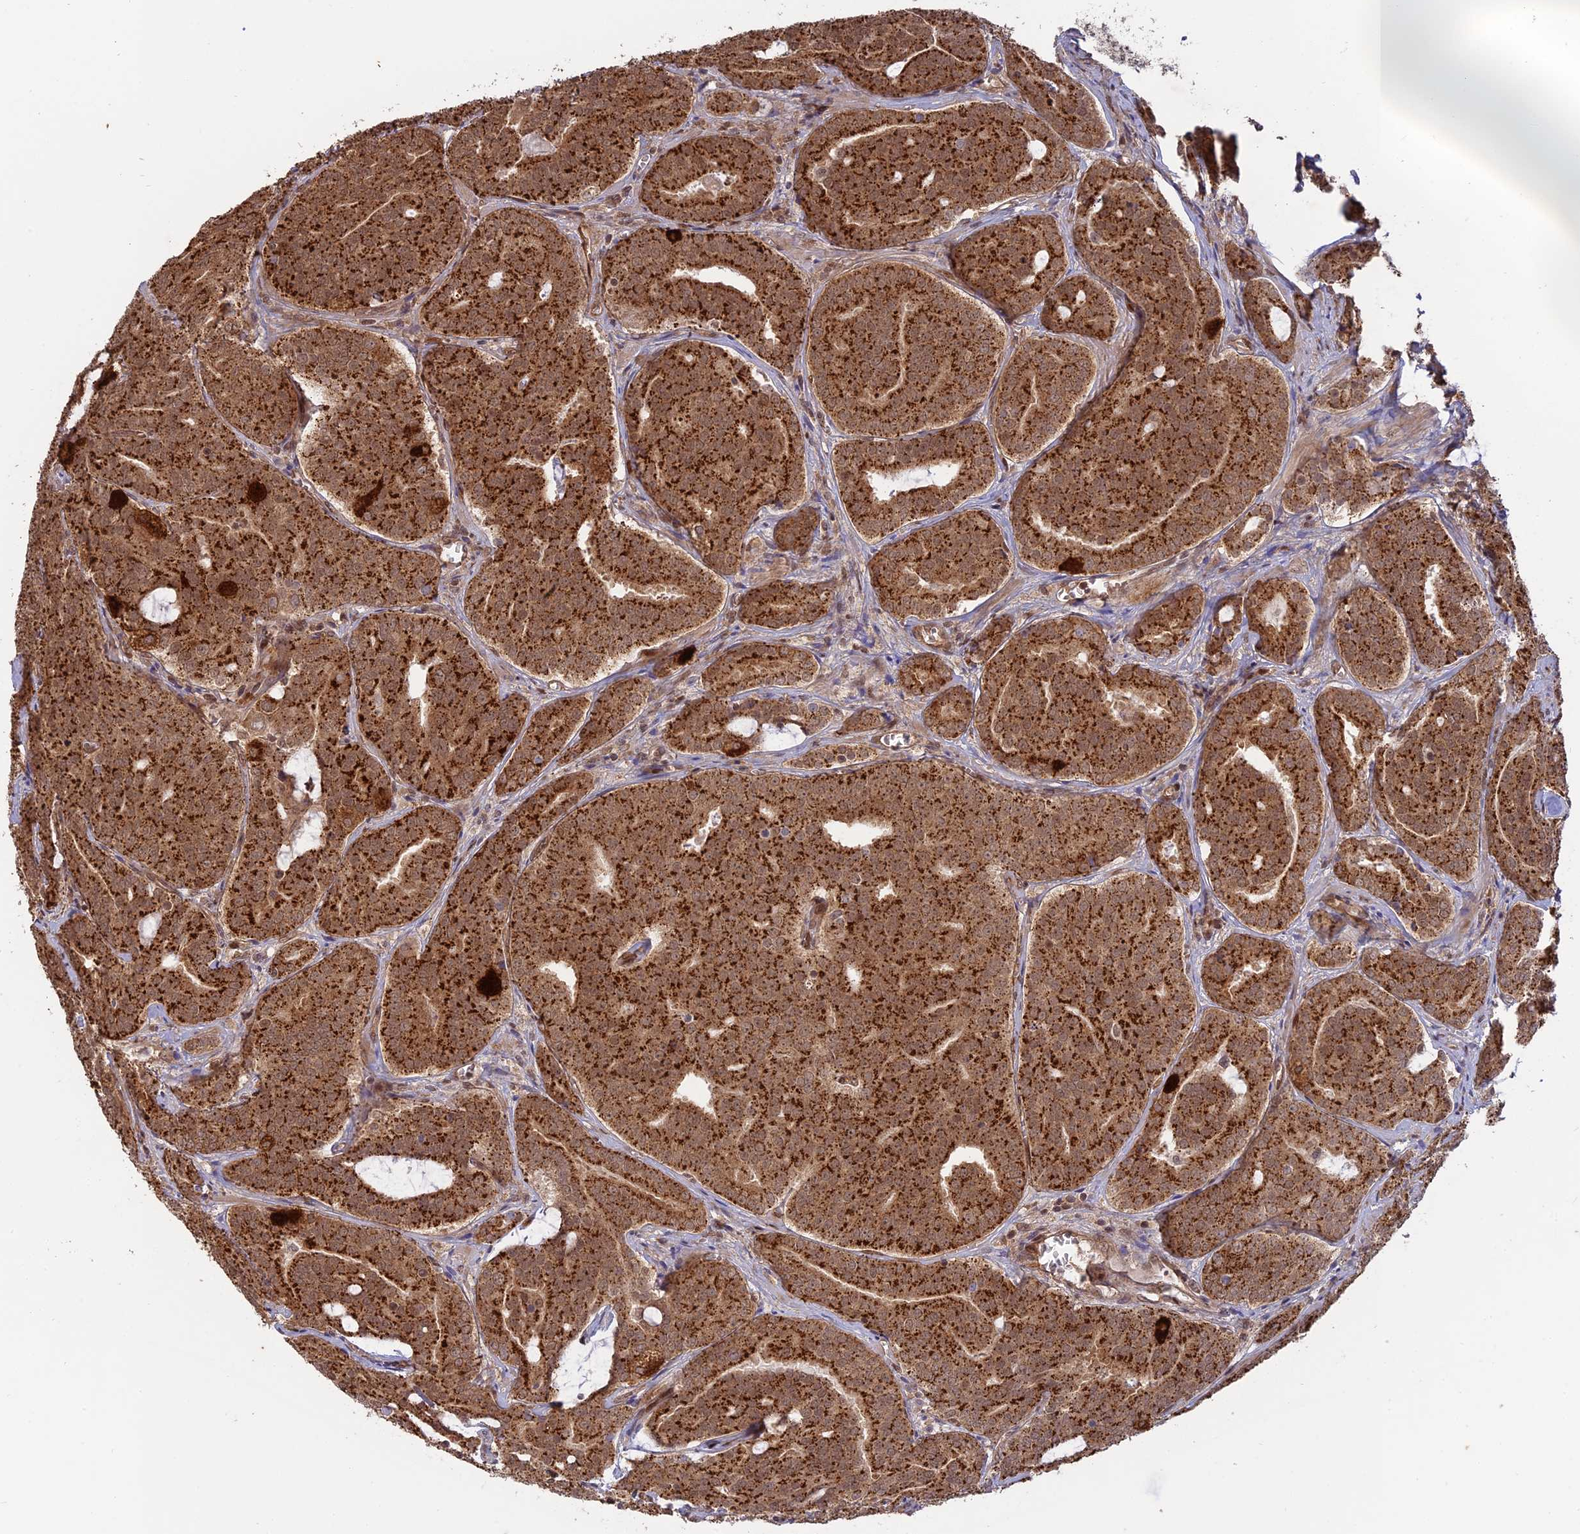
{"staining": {"intensity": "strong", "quantity": ">75%", "location": "cytoplasmic/membranous"}, "tissue": "prostate cancer", "cell_type": "Tumor cells", "image_type": "cancer", "snomed": [{"axis": "morphology", "description": "Adenocarcinoma, High grade"}, {"axis": "topography", "description": "Prostate"}], "caption": "Prostate high-grade adenocarcinoma tissue demonstrates strong cytoplasmic/membranous expression in about >75% of tumor cells, visualized by immunohistochemistry.", "gene": "PKIG", "patient": {"sex": "male", "age": 55}}